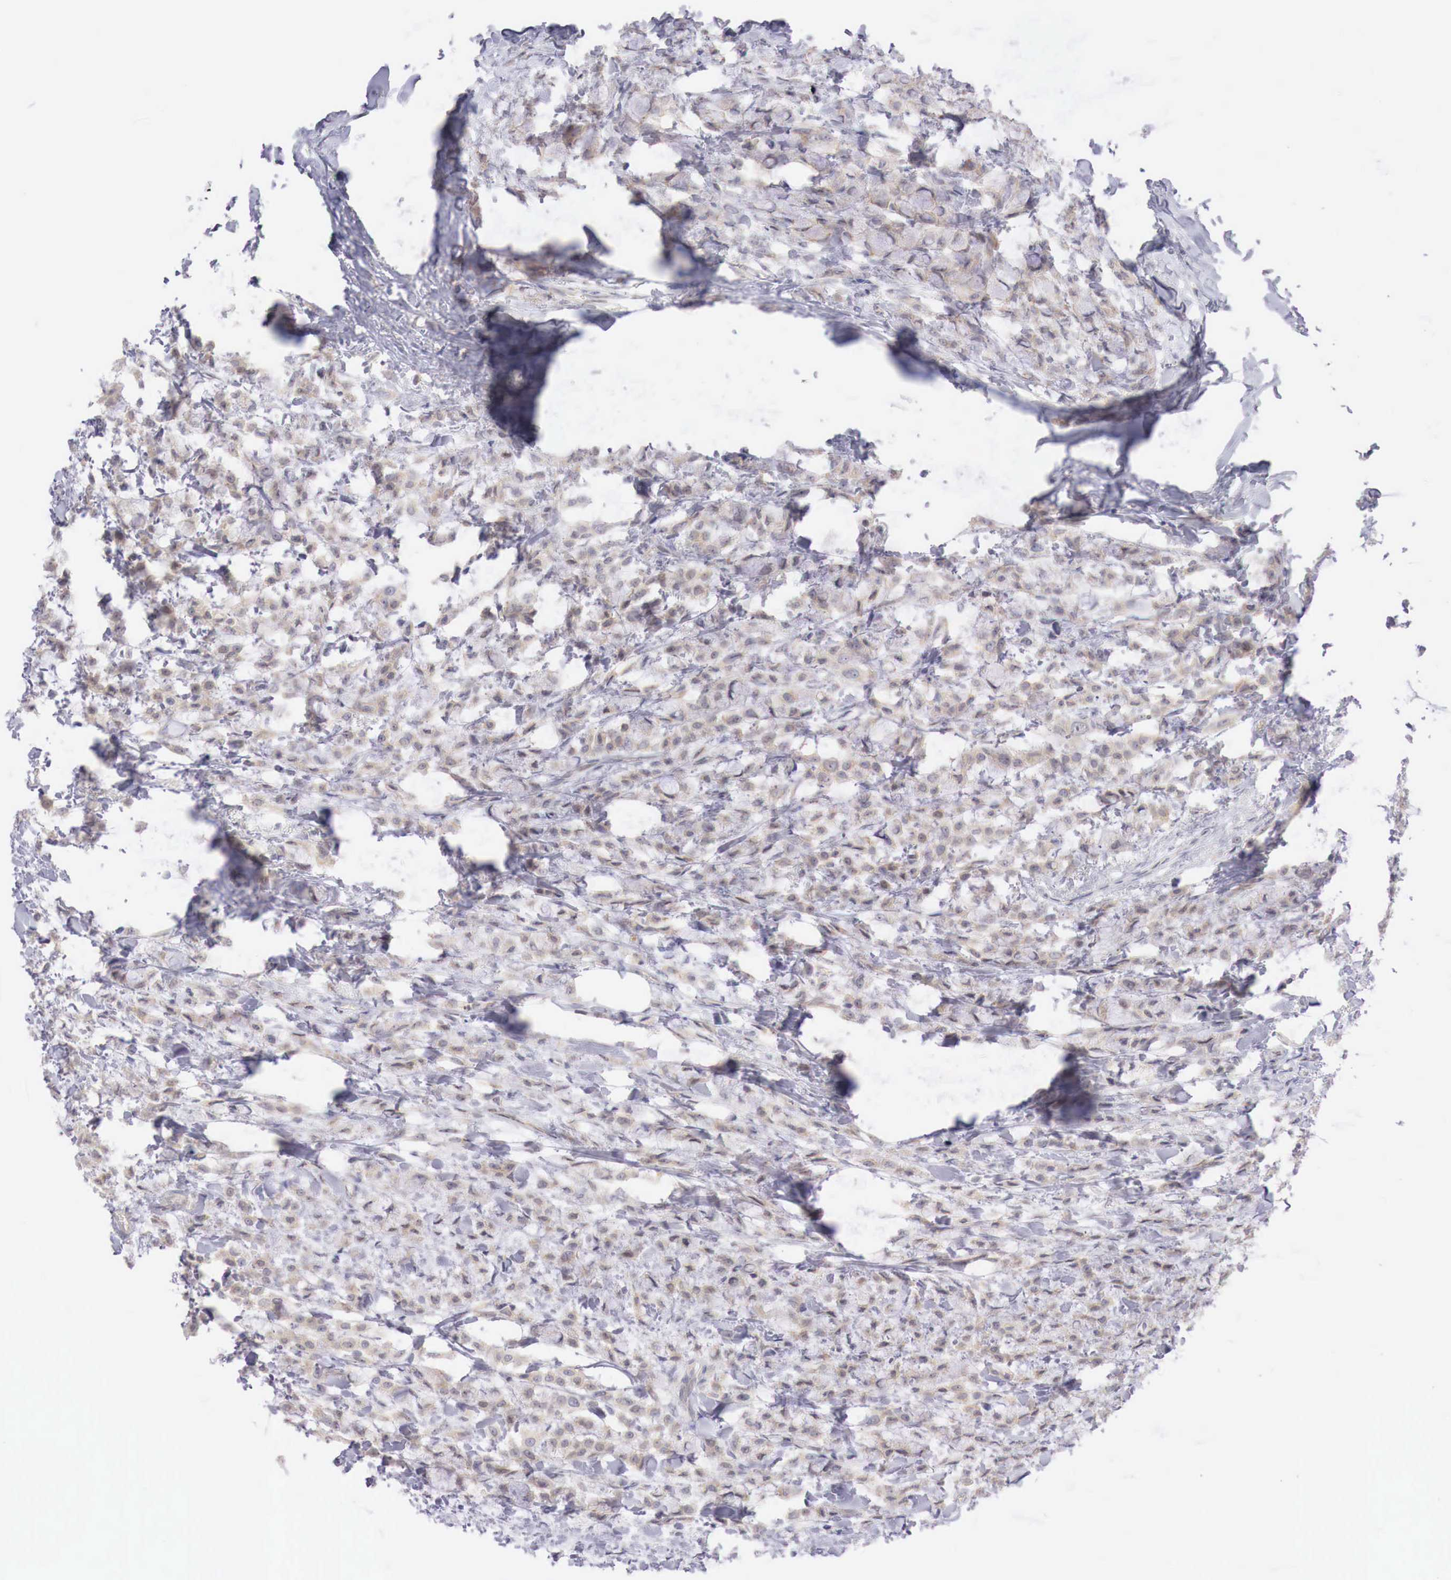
{"staining": {"intensity": "negative", "quantity": "none", "location": "none"}, "tissue": "breast cancer", "cell_type": "Tumor cells", "image_type": "cancer", "snomed": [{"axis": "morphology", "description": "Lobular carcinoma"}, {"axis": "topography", "description": "Breast"}], "caption": "Tumor cells show no significant protein expression in breast lobular carcinoma. Nuclei are stained in blue.", "gene": "TRIM13", "patient": {"sex": "female", "age": 85}}